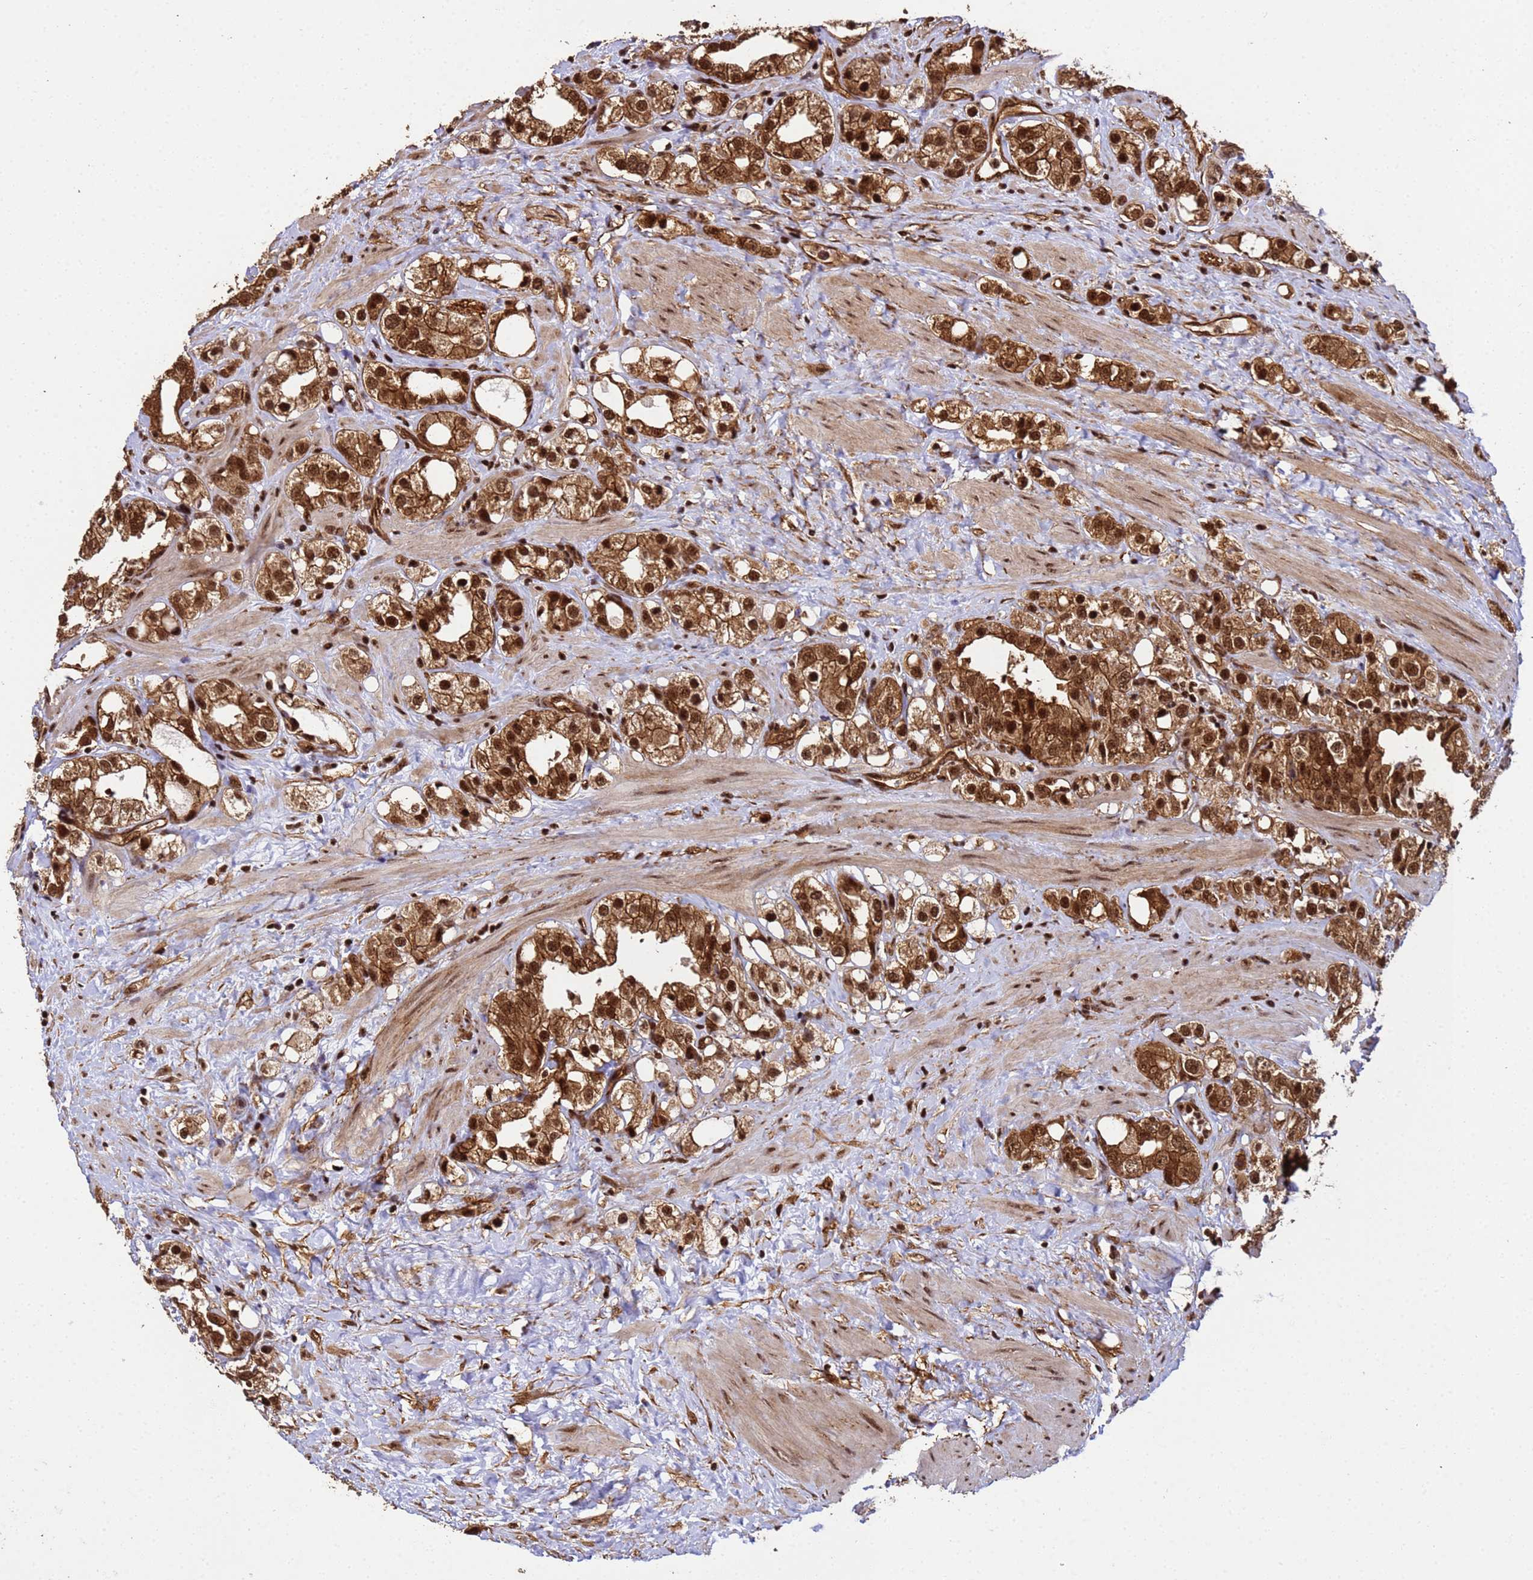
{"staining": {"intensity": "strong", "quantity": ">75%", "location": "cytoplasmic/membranous,nuclear"}, "tissue": "prostate cancer", "cell_type": "Tumor cells", "image_type": "cancer", "snomed": [{"axis": "morphology", "description": "Adenocarcinoma, NOS"}, {"axis": "topography", "description": "Prostate"}], "caption": "DAB (3,3'-diaminobenzidine) immunohistochemical staining of prostate cancer (adenocarcinoma) shows strong cytoplasmic/membranous and nuclear protein expression in approximately >75% of tumor cells.", "gene": "SYF2", "patient": {"sex": "male", "age": 79}}